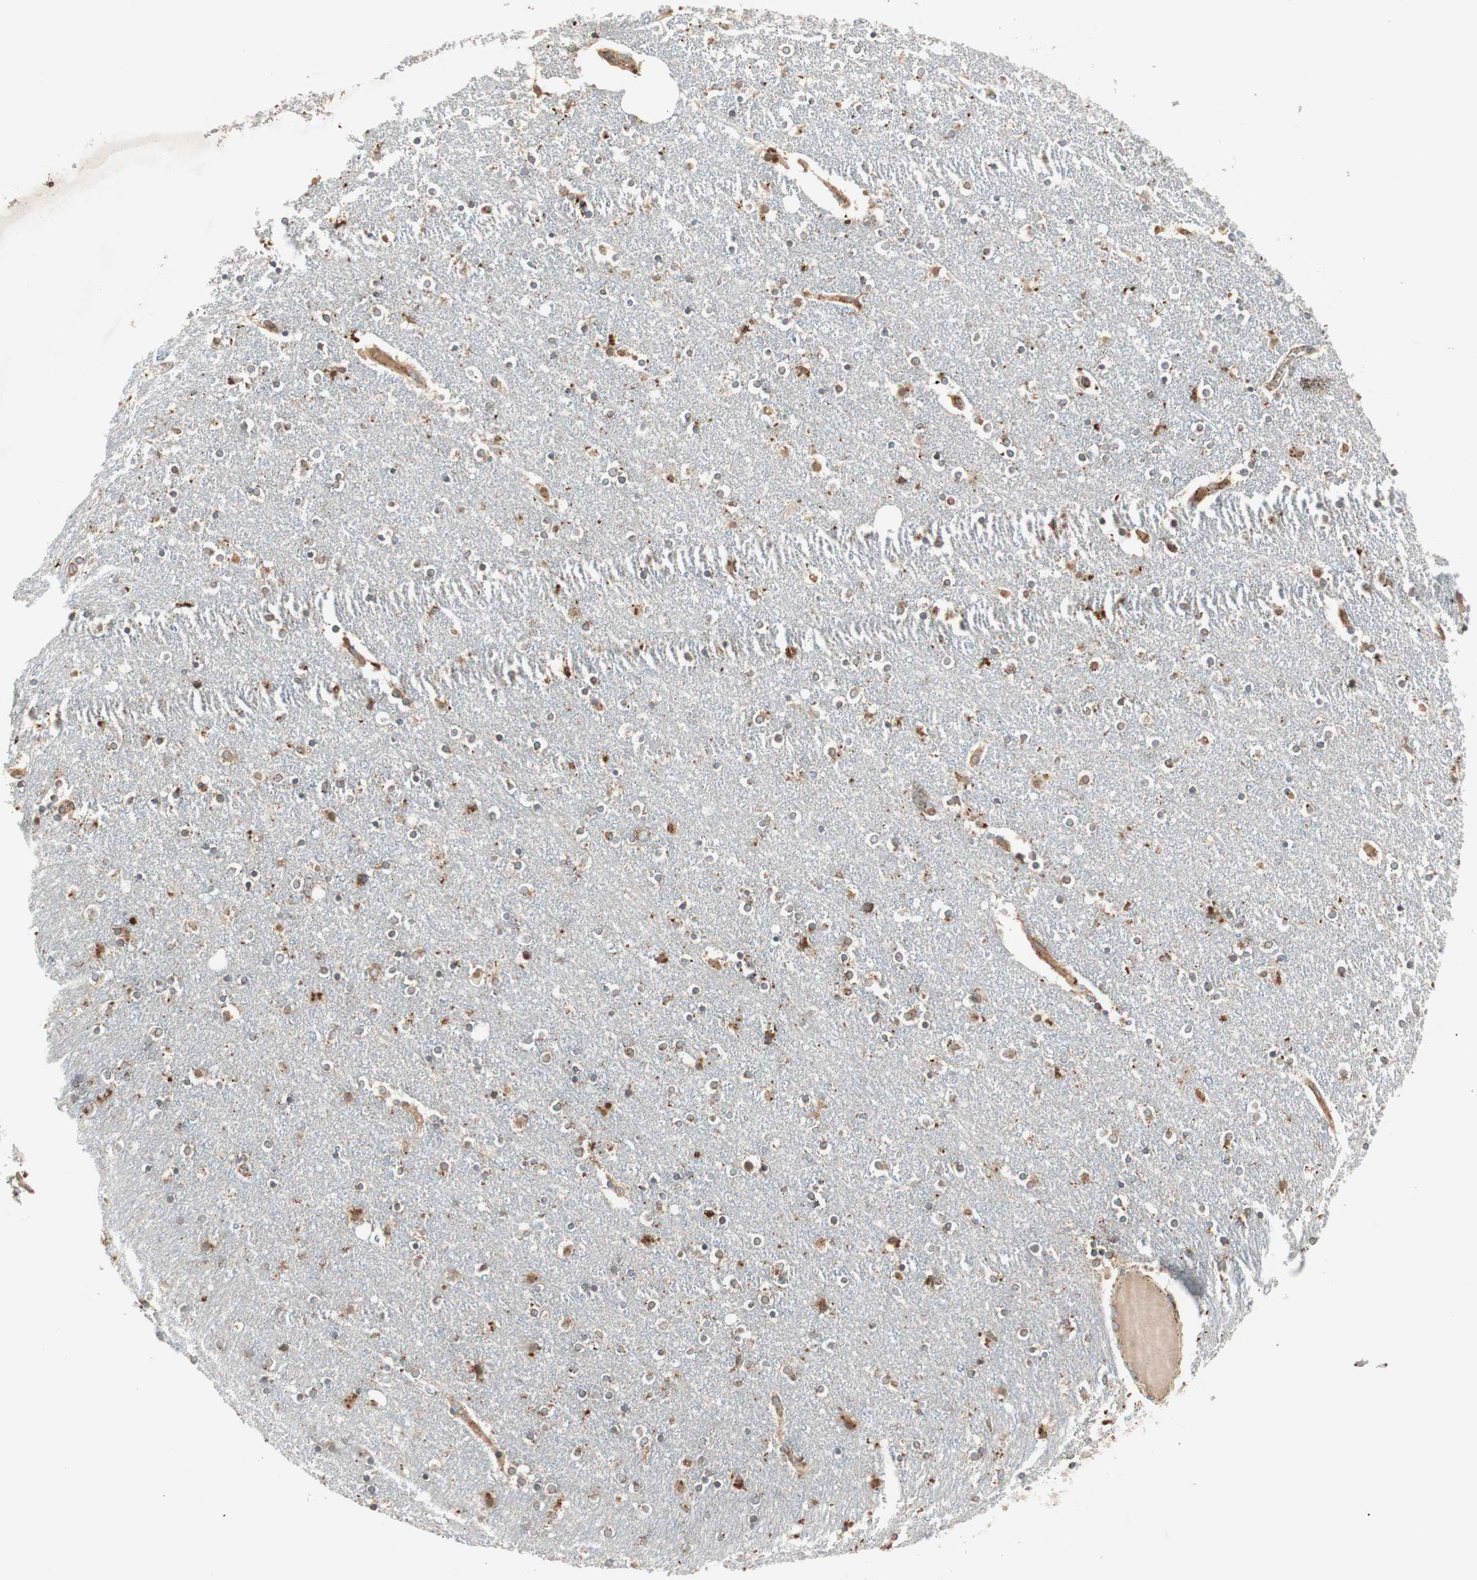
{"staining": {"intensity": "strong", "quantity": "25%-75%", "location": "cytoplasmic/membranous"}, "tissue": "caudate", "cell_type": "Glial cells", "image_type": "normal", "snomed": [{"axis": "morphology", "description": "Normal tissue, NOS"}, {"axis": "topography", "description": "Lateral ventricle wall"}], "caption": "Brown immunohistochemical staining in unremarkable human caudate displays strong cytoplasmic/membranous positivity in approximately 25%-75% of glial cells. (DAB IHC, brown staining for protein, blue staining for nuclei).", "gene": "CHADL", "patient": {"sex": "female", "age": 54}}